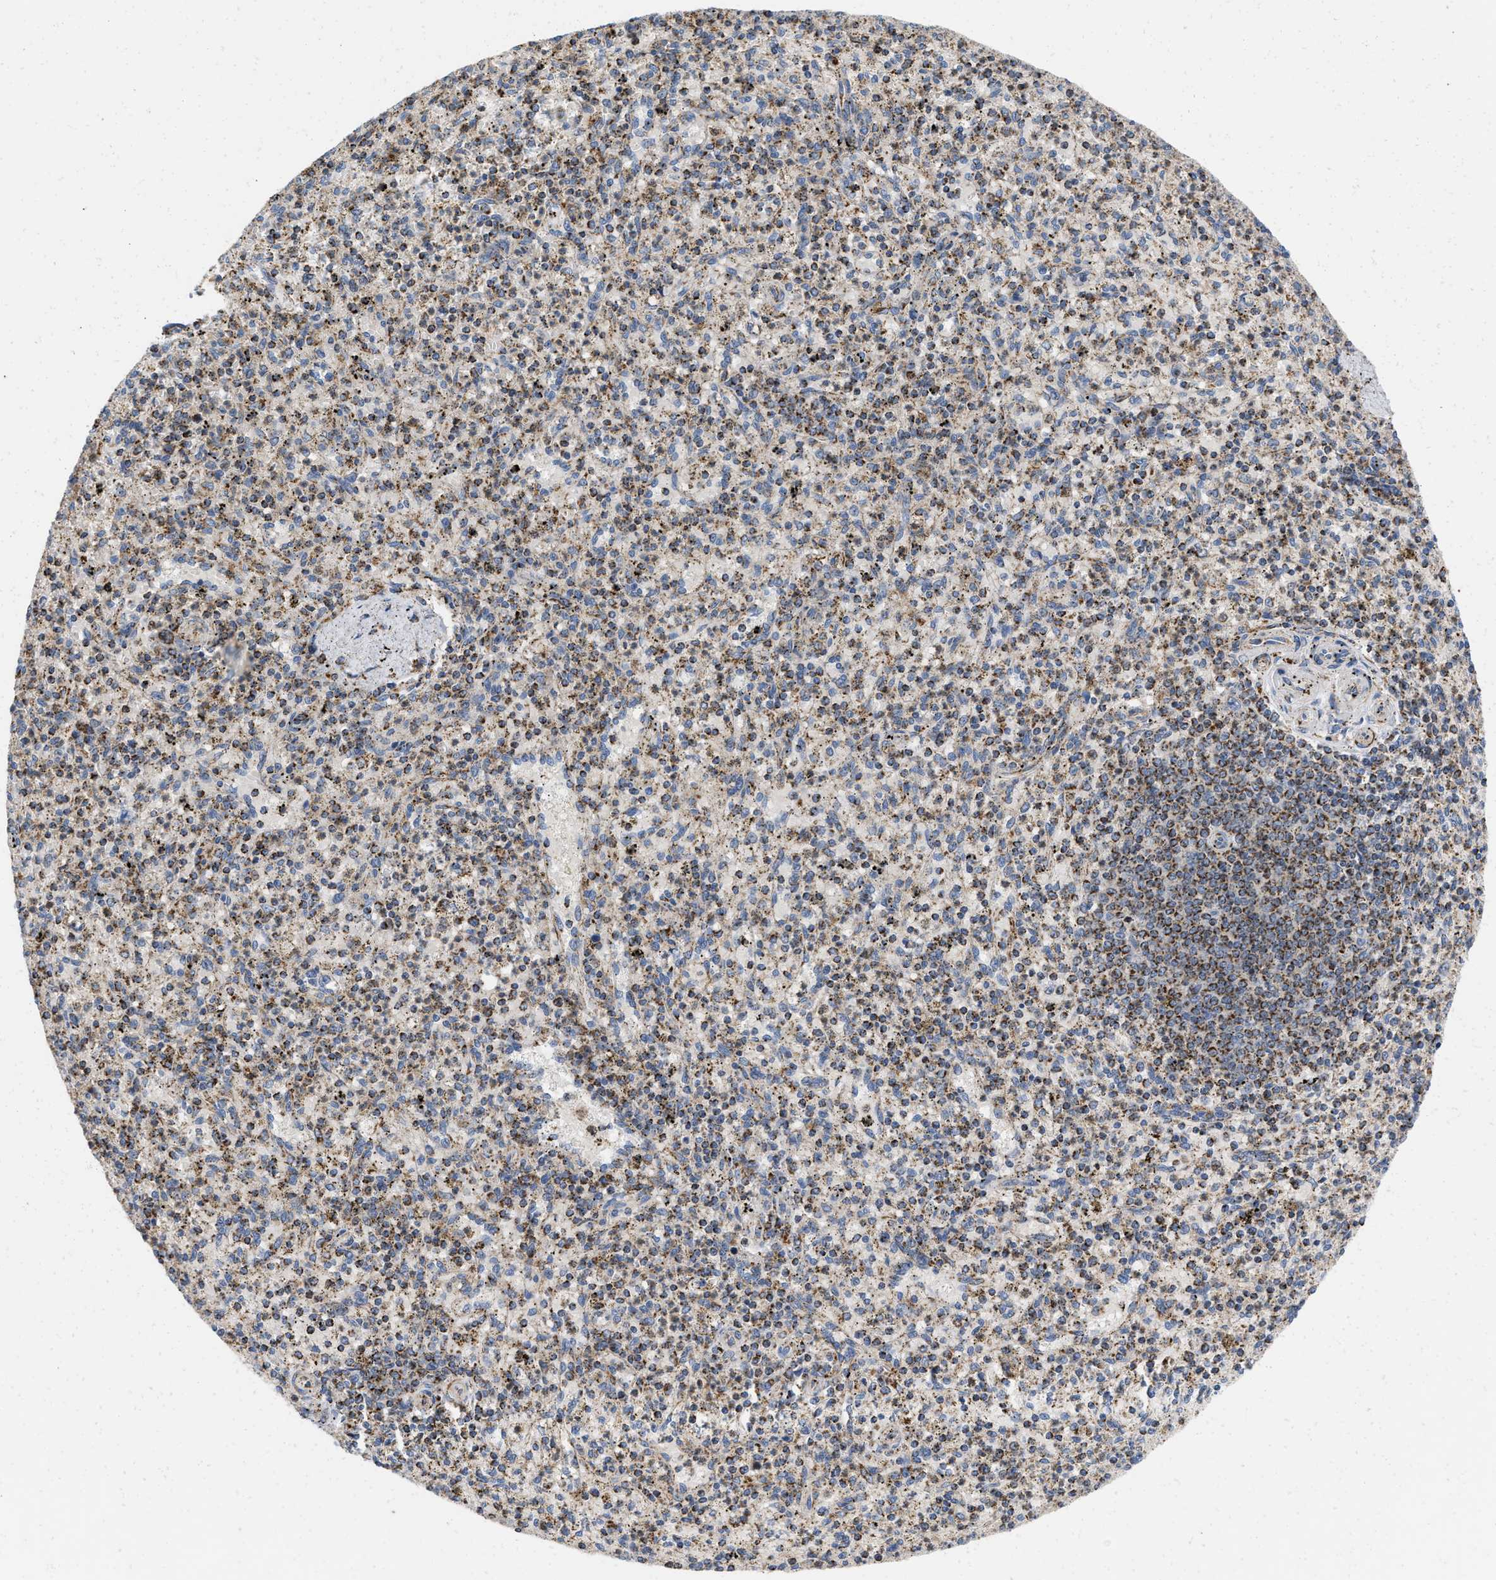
{"staining": {"intensity": "strong", "quantity": "25%-75%", "location": "cytoplasmic/membranous"}, "tissue": "spleen", "cell_type": "Cells in red pulp", "image_type": "normal", "snomed": [{"axis": "morphology", "description": "Normal tissue, NOS"}, {"axis": "topography", "description": "Spleen"}], "caption": "Immunohistochemical staining of normal spleen shows strong cytoplasmic/membranous protein positivity in approximately 25%-75% of cells in red pulp. The staining was performed using DAB (3,3'-diaminobenzidine) to visualize the protein expression in brown, while the nuclei were stained in blue with hematoxylin (Magnification: 20x).", "gene": "GRB10", "patient": {"sex": "male", "age": 72}}